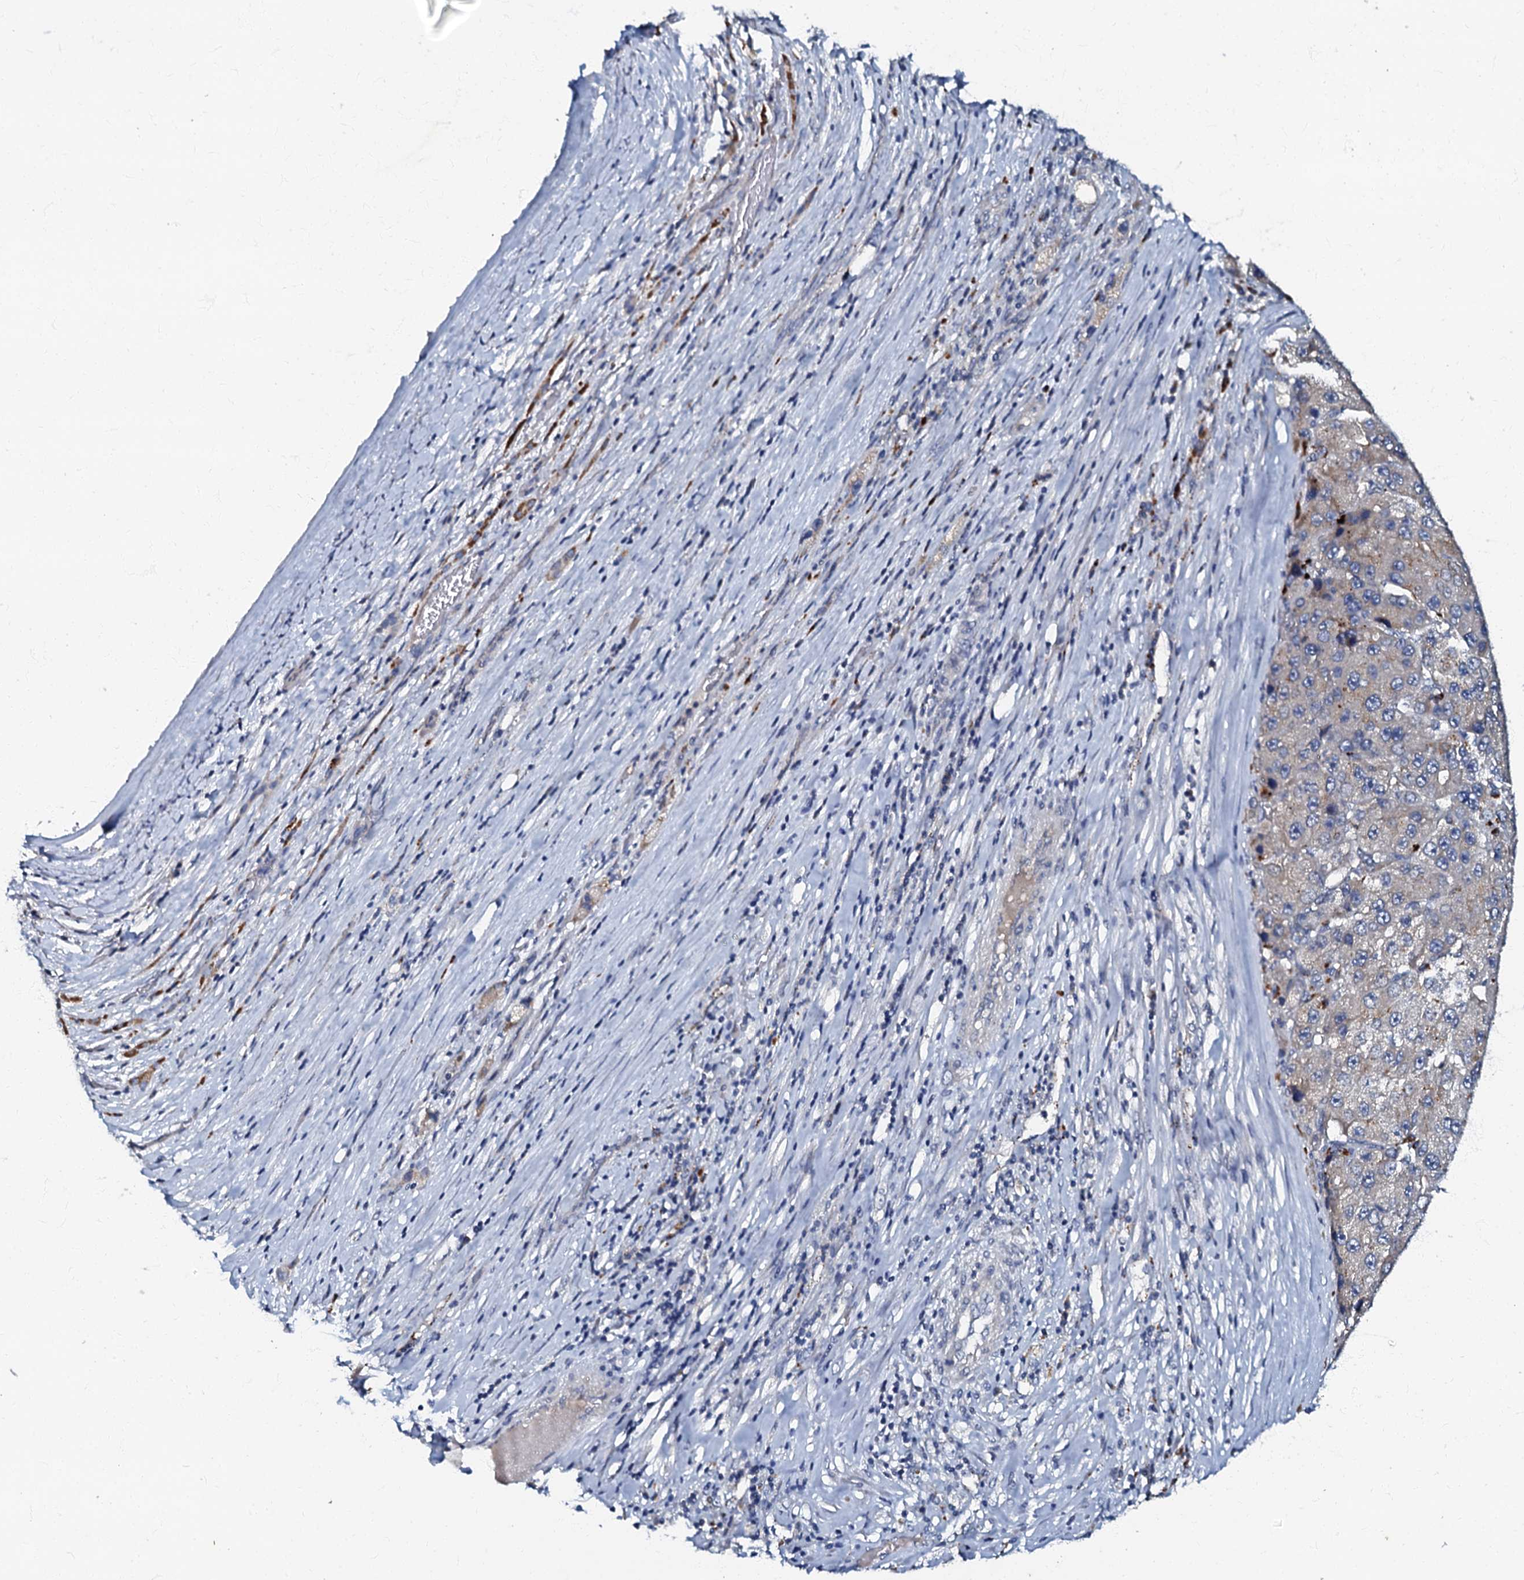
{"staining": {"intensity": "negative", "quantity": "none", "location": "none"}, "tissue": "liver cancer", "cell_type": "Tumor cells", "image_type": "cancer", "snomed": [{"axis": "morphology", "description": "Carcinoma, Hepatocellular, NOS"}, {"axis": "topography", "description": "Liver"}], "caption": "Tumor cells show no significant staining in liver cancer.", "gene": "OLAH", "patient": {"sex": "female", "age": 73}}